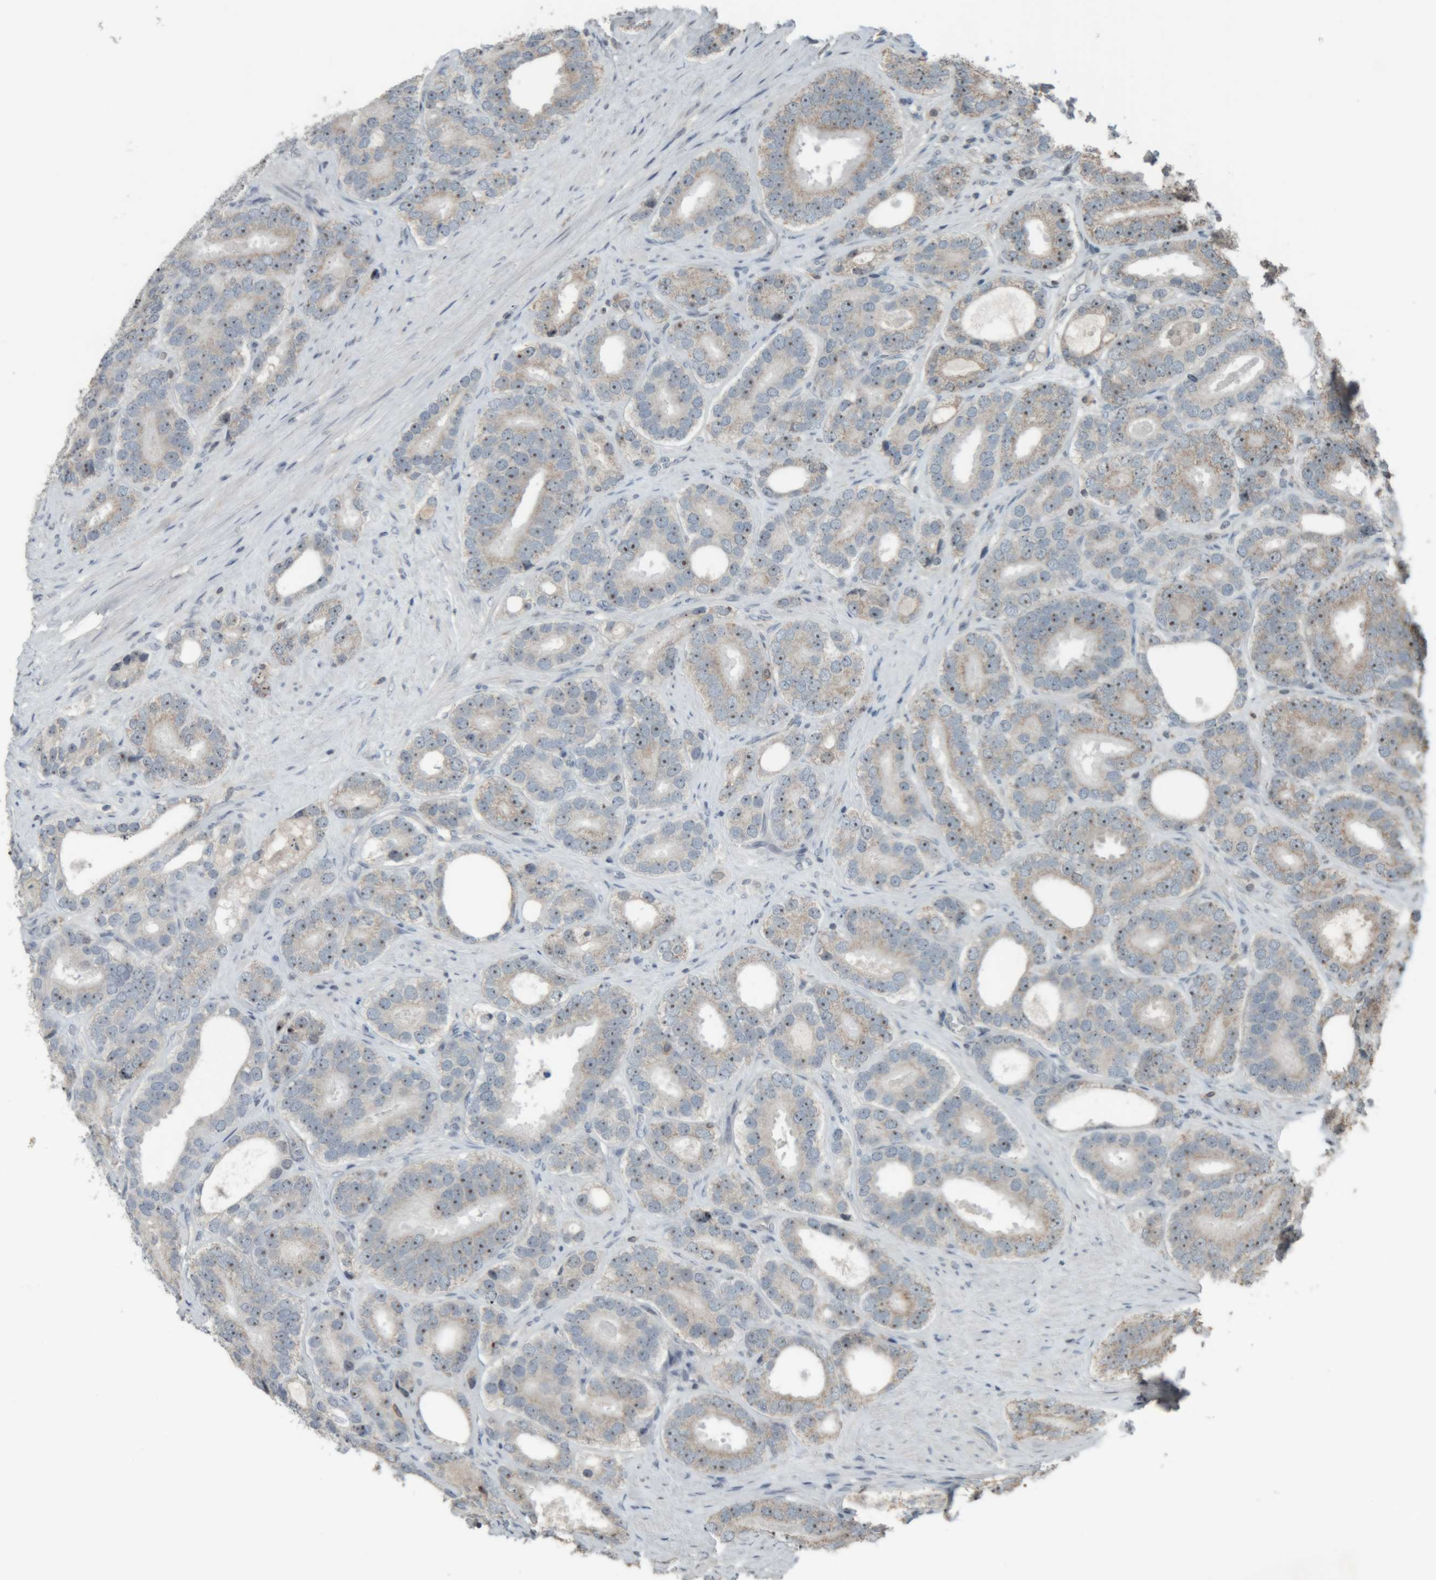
{"staining": {"intensity": "moderate", "quantity": "25%-75%", "location": "nuclear"}, "tissue": "prostate cancer", "cell_type": "Tumor cells", "image_type": "cancer", "snomed": [{"axis": "morphology", "description": "Adenocarcinoma, High grade"}, {"axis": "topography", "description": "Prostate"}], "caption": "The photomicrograph demonstrates staining of high-grade adenocarcinoma (prostate), revealing moderate nuclear protein positivity (brown color) within tumor cells.", "gene": "RPF1", "patient": {"sex": "male", "age": 56}}